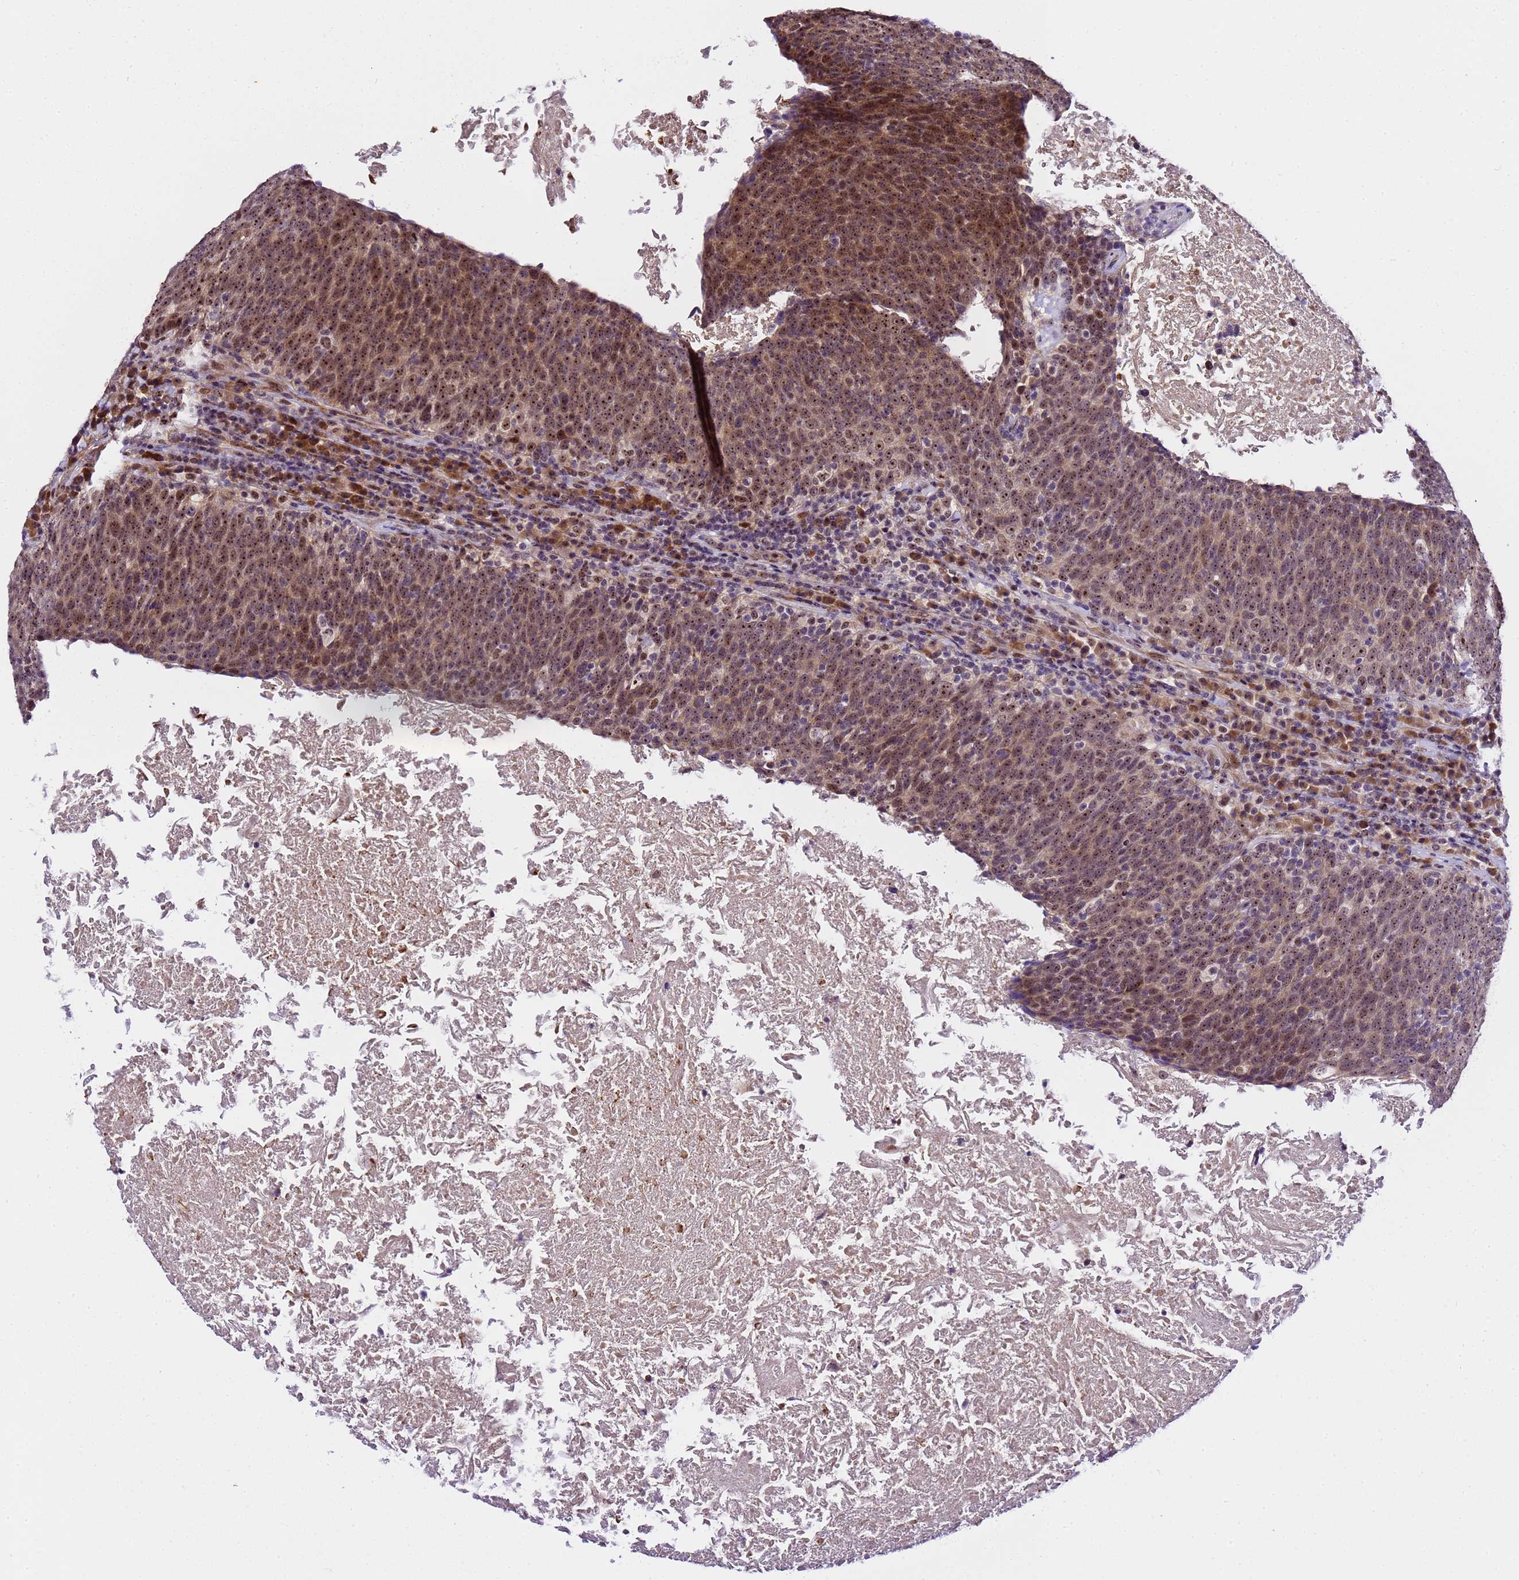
{"staining": {"intensity": "moderate", "quantity": ">75%", "location": "nuclear"}, "tissue": "head and neck cancer", "cell_type": "Tumor cells", "image_type": "cancer", "snomed": [{"axis": "morphology", "description": "Squamous cell carcinoma, NOS"}, {"axis": "morphology", "description": "Squamous cell carcinoma, metastatic, NOS"}, {"axis": "topography", "description": "Lymph node"}, {"axis": "topography", "description": "Head-Neck"}], "caption": "Head and neck squamous cell carcinoma tissue reveals moderate nuclear positivity in approximately >75% of tumor cells", "gene": "SLX4IP", "patient": {"sex": "male", "age": 62}}